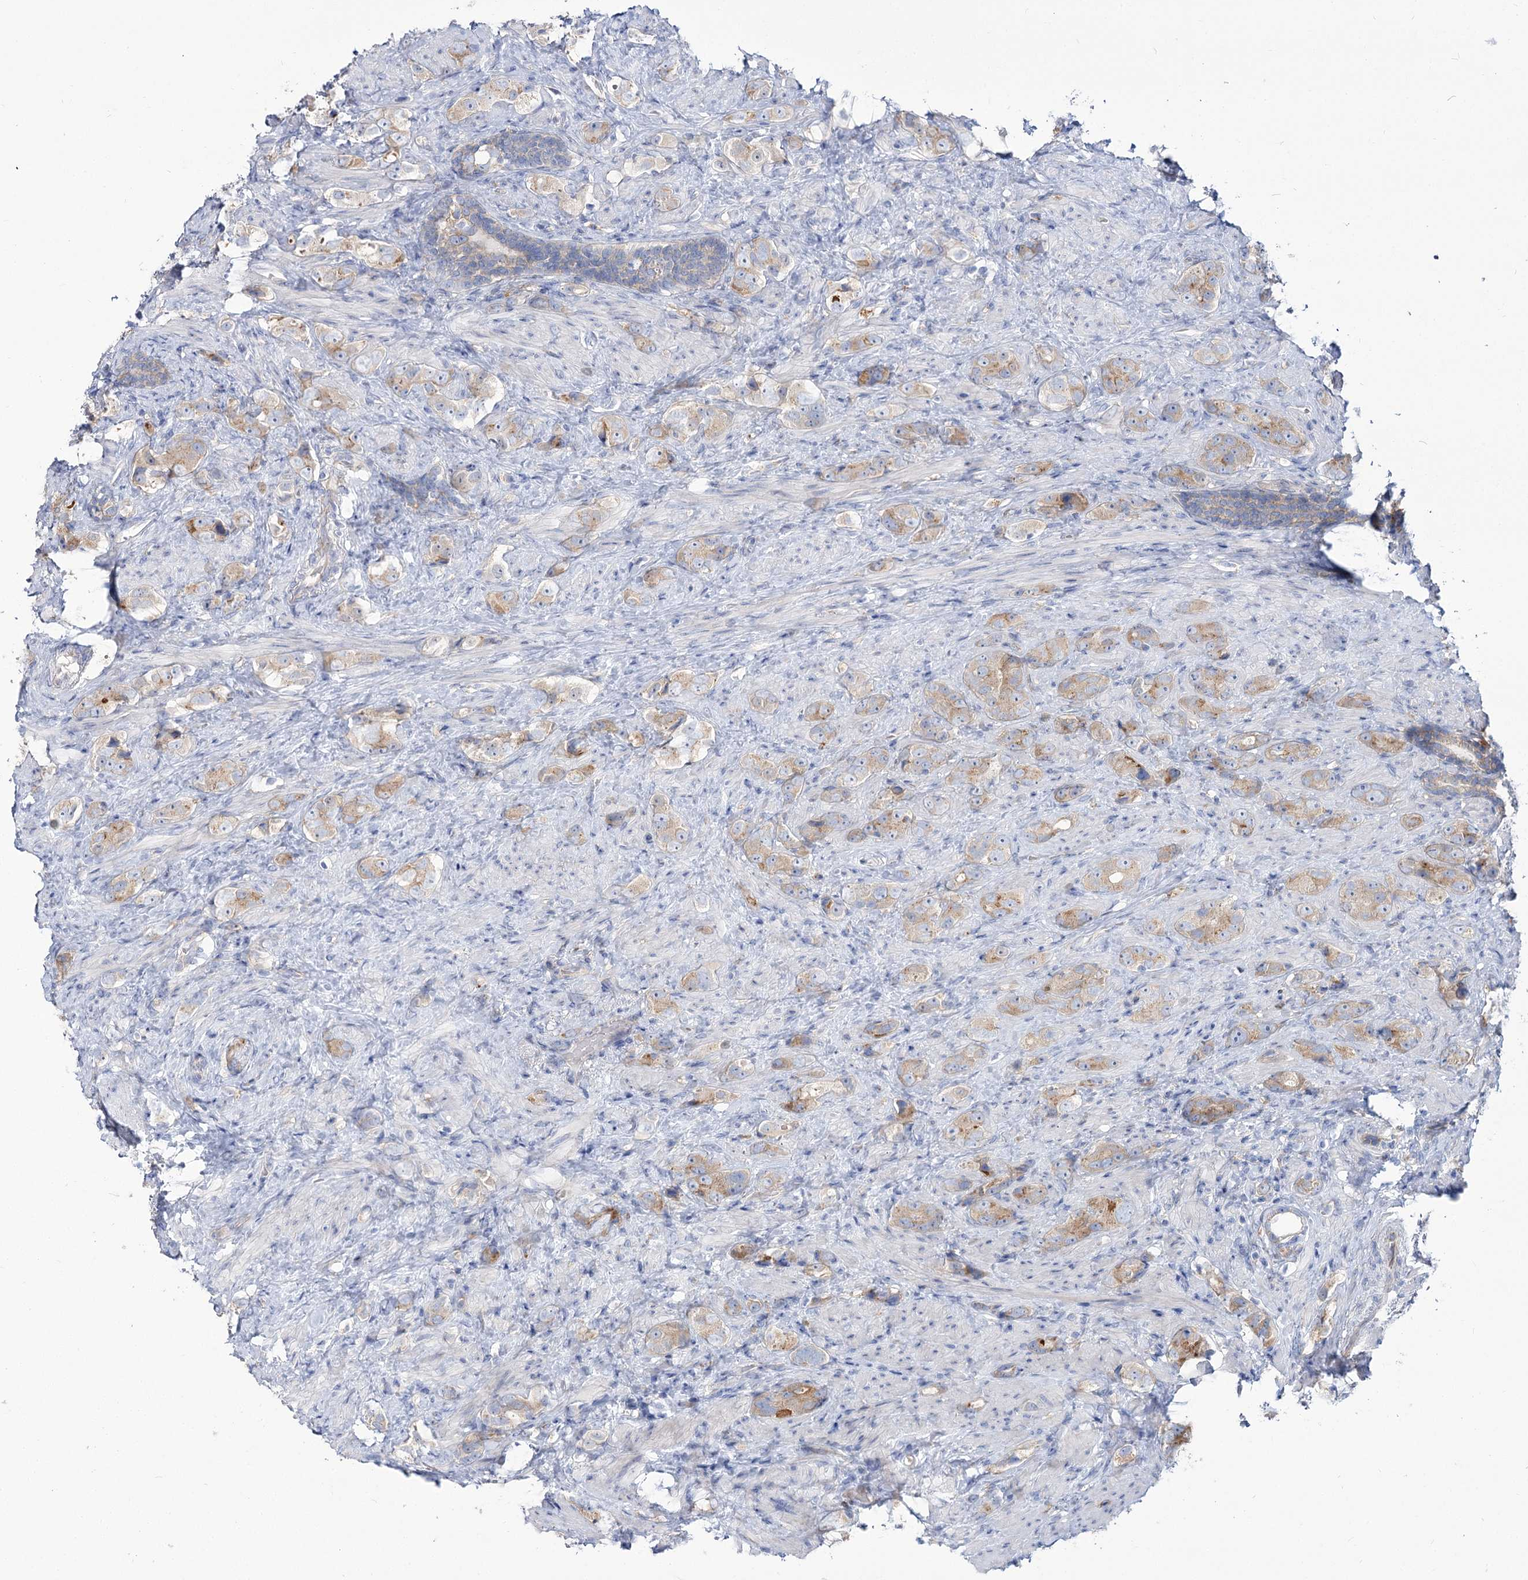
{"staining": {"intensity": "weak", "quantity": "25%-75%", "location": "cytoplasmic/membranous"}, "tissue": "prostate cancer", "cell_type": "Tumor cells", "image_type": "cancer", "snomed": [{"axis": "morphology", "description": "Adenocarcinoma, High grade"}, {"axis": "topography", "description": "Prostate"}], "caption": "Weak cytoplasmic/membranous positivity is seen in about 25%-75% of tumor cells in prostate adenocarcinoma (high-grade).", "gene": "SUOX", "patient": {"sex": "male", "age": 63}}